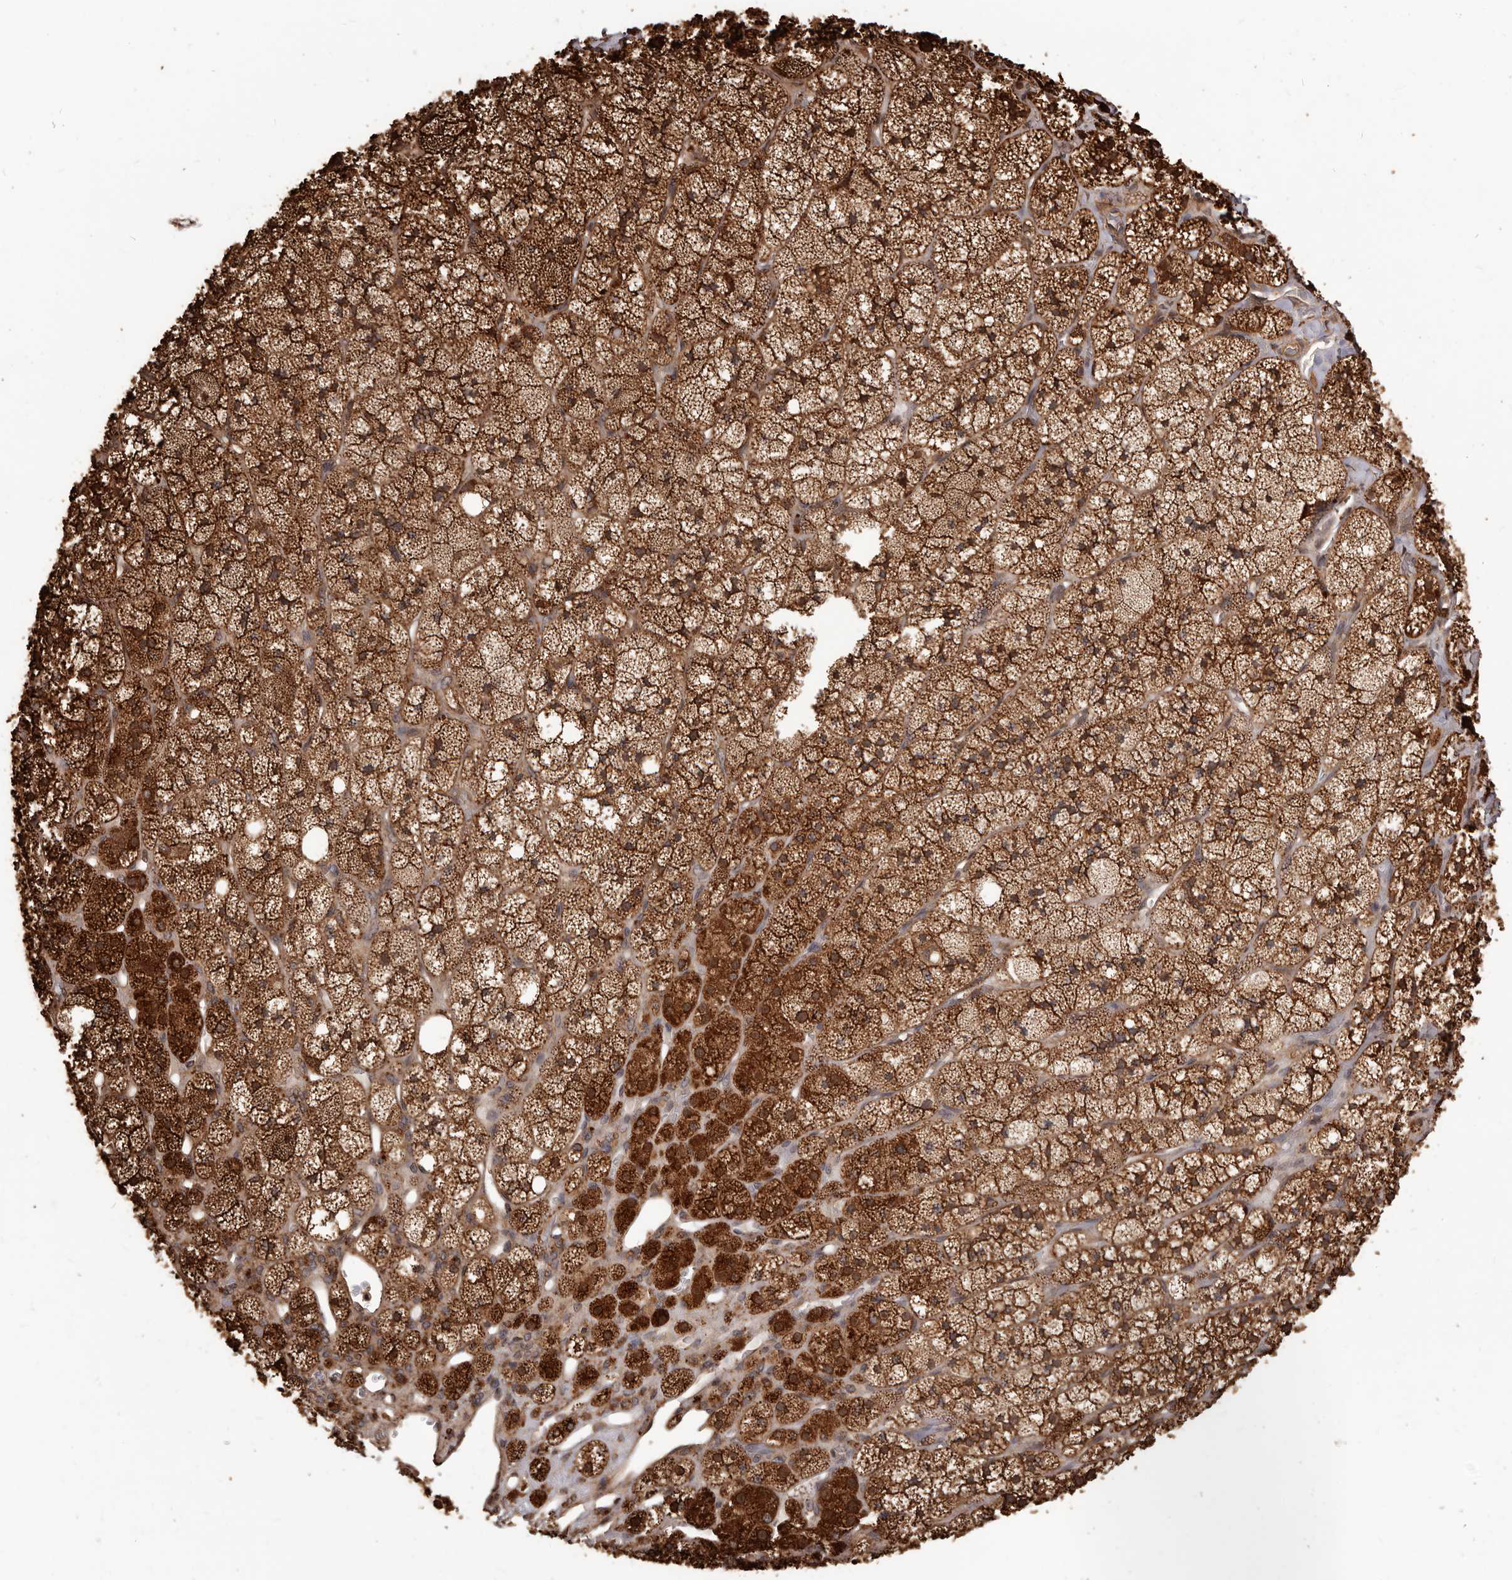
{"staining": {"intensity": "strong", "quantity": ">75%", "location": "cytoplasmic/membranous"}, "tissue": "adrenal gland", "cell_type": "Glandular cells", "image_type": "normal", "snomed": [{"axis": "morphology", "description": "Normal tissue, NOS"}, {"axis": "topography", "description": "Adrenal gland"}], "caption": "A histopathology image of human adrenal gland stained for a protein exhibits strong cytoplasmic/membranous brown staining in glandular cells. The staining was performed using DAB (3,3'-diaminobenzidine), with brown indicating positive protein expression. Nuclei are stained blue with hematoxylin.", "gene": "MTO1", "patient": {"sex": "male", "age": 61}}